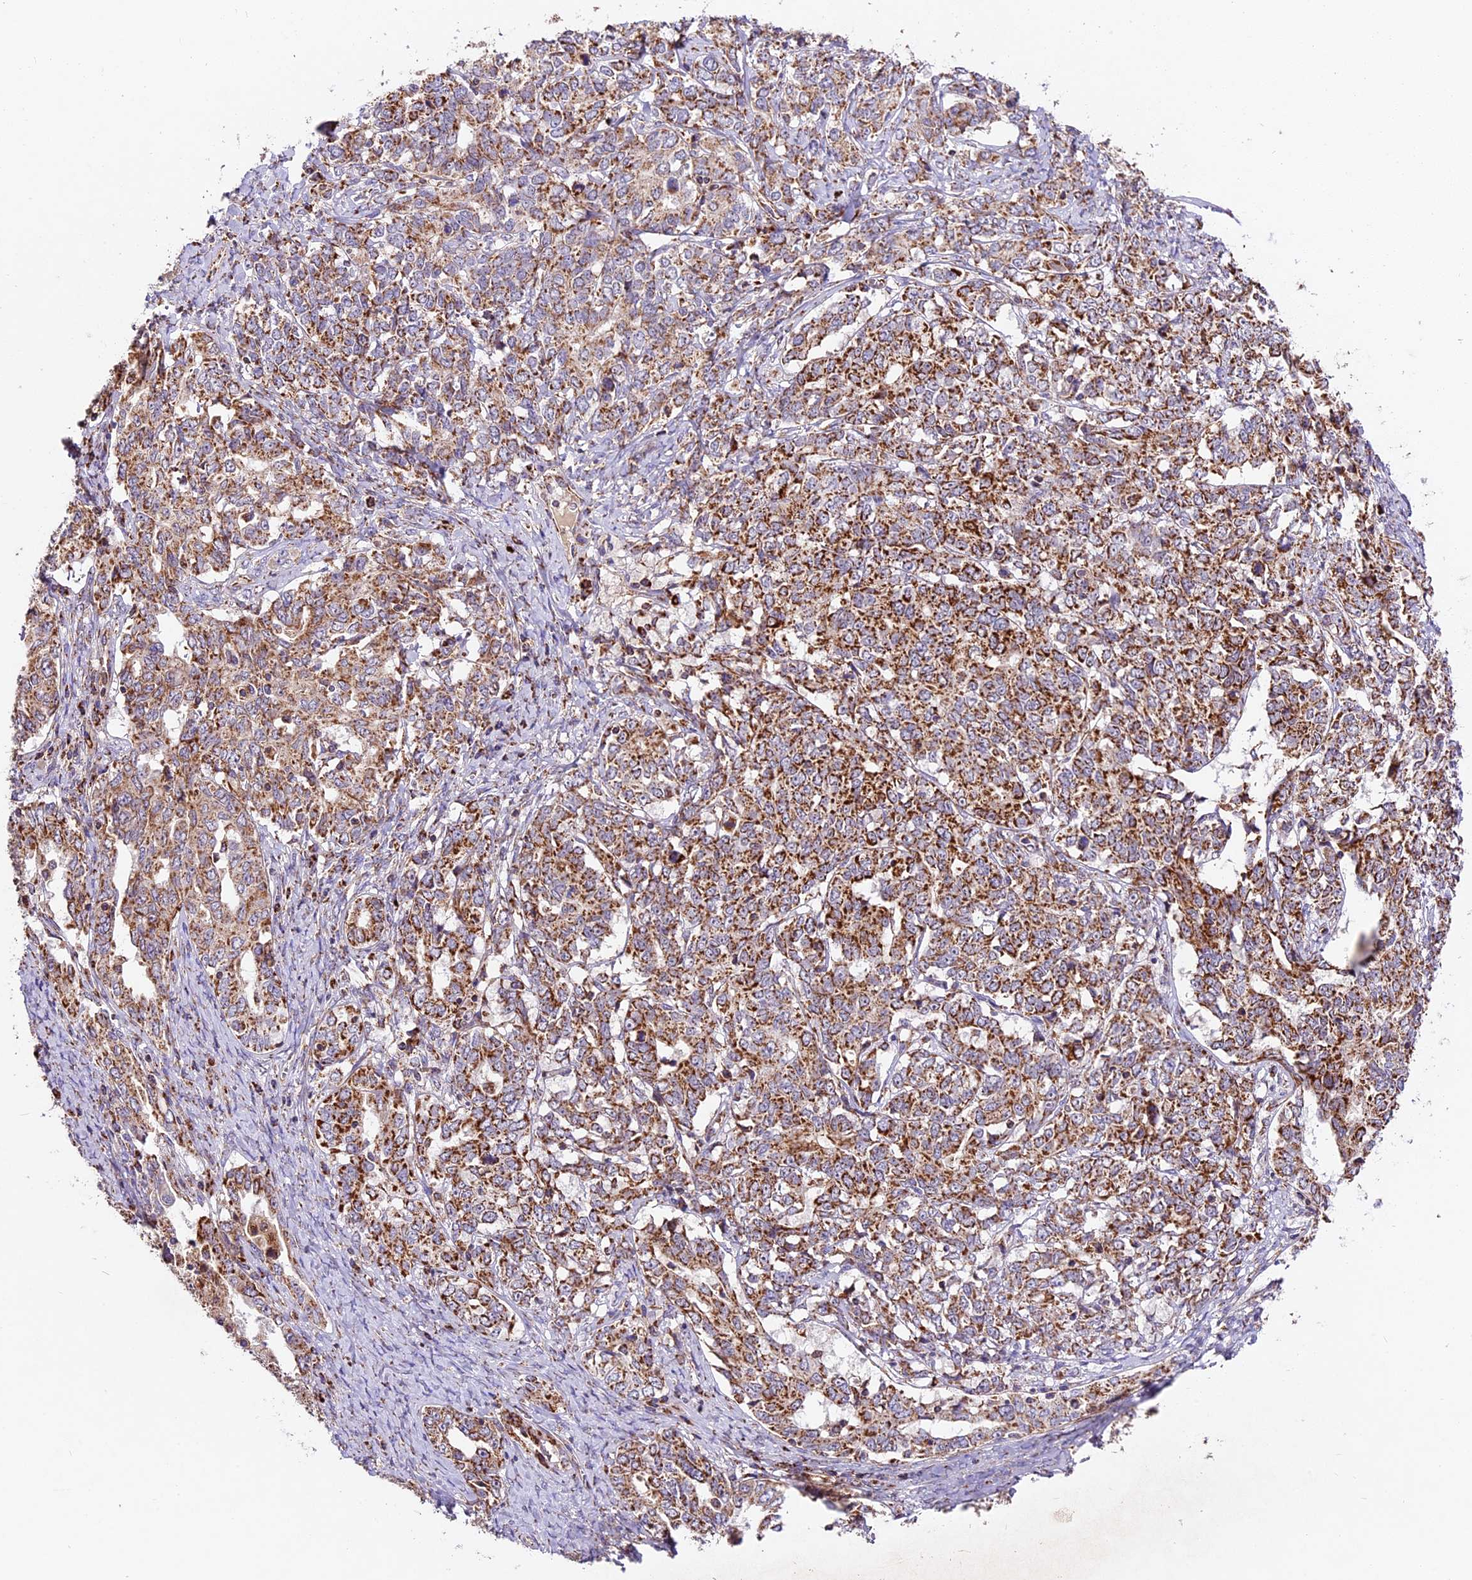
{"staining": {"intensity": "strong", "quantity": ">75%", "location": "cytoplasmic/membranous"}, "tissue": "ovarian cancer", "cell_type": "Tumor cells", "image_type": "cancer", "snomed": [{"axis": "morphology", "description": "Carcinoma, endometroid"}, {"axis": "topography", "description": "Ovary"}], "caption": "Immunohistochemistry staining of ovarian cancer, which exhibits high levels of strong cytoplasmic/membranous expression in approximately >75% of tumor cells indicating strong cytoplasmic/membranous protein staining. The staining was performed using DAB (3,3'-diaminobenzidine) (brown) for protein detection and nuclei were counterstained in hematoxylin (blue).", "gene": "NDUFA8", "patient": {"sex": "female", "age": 62}}